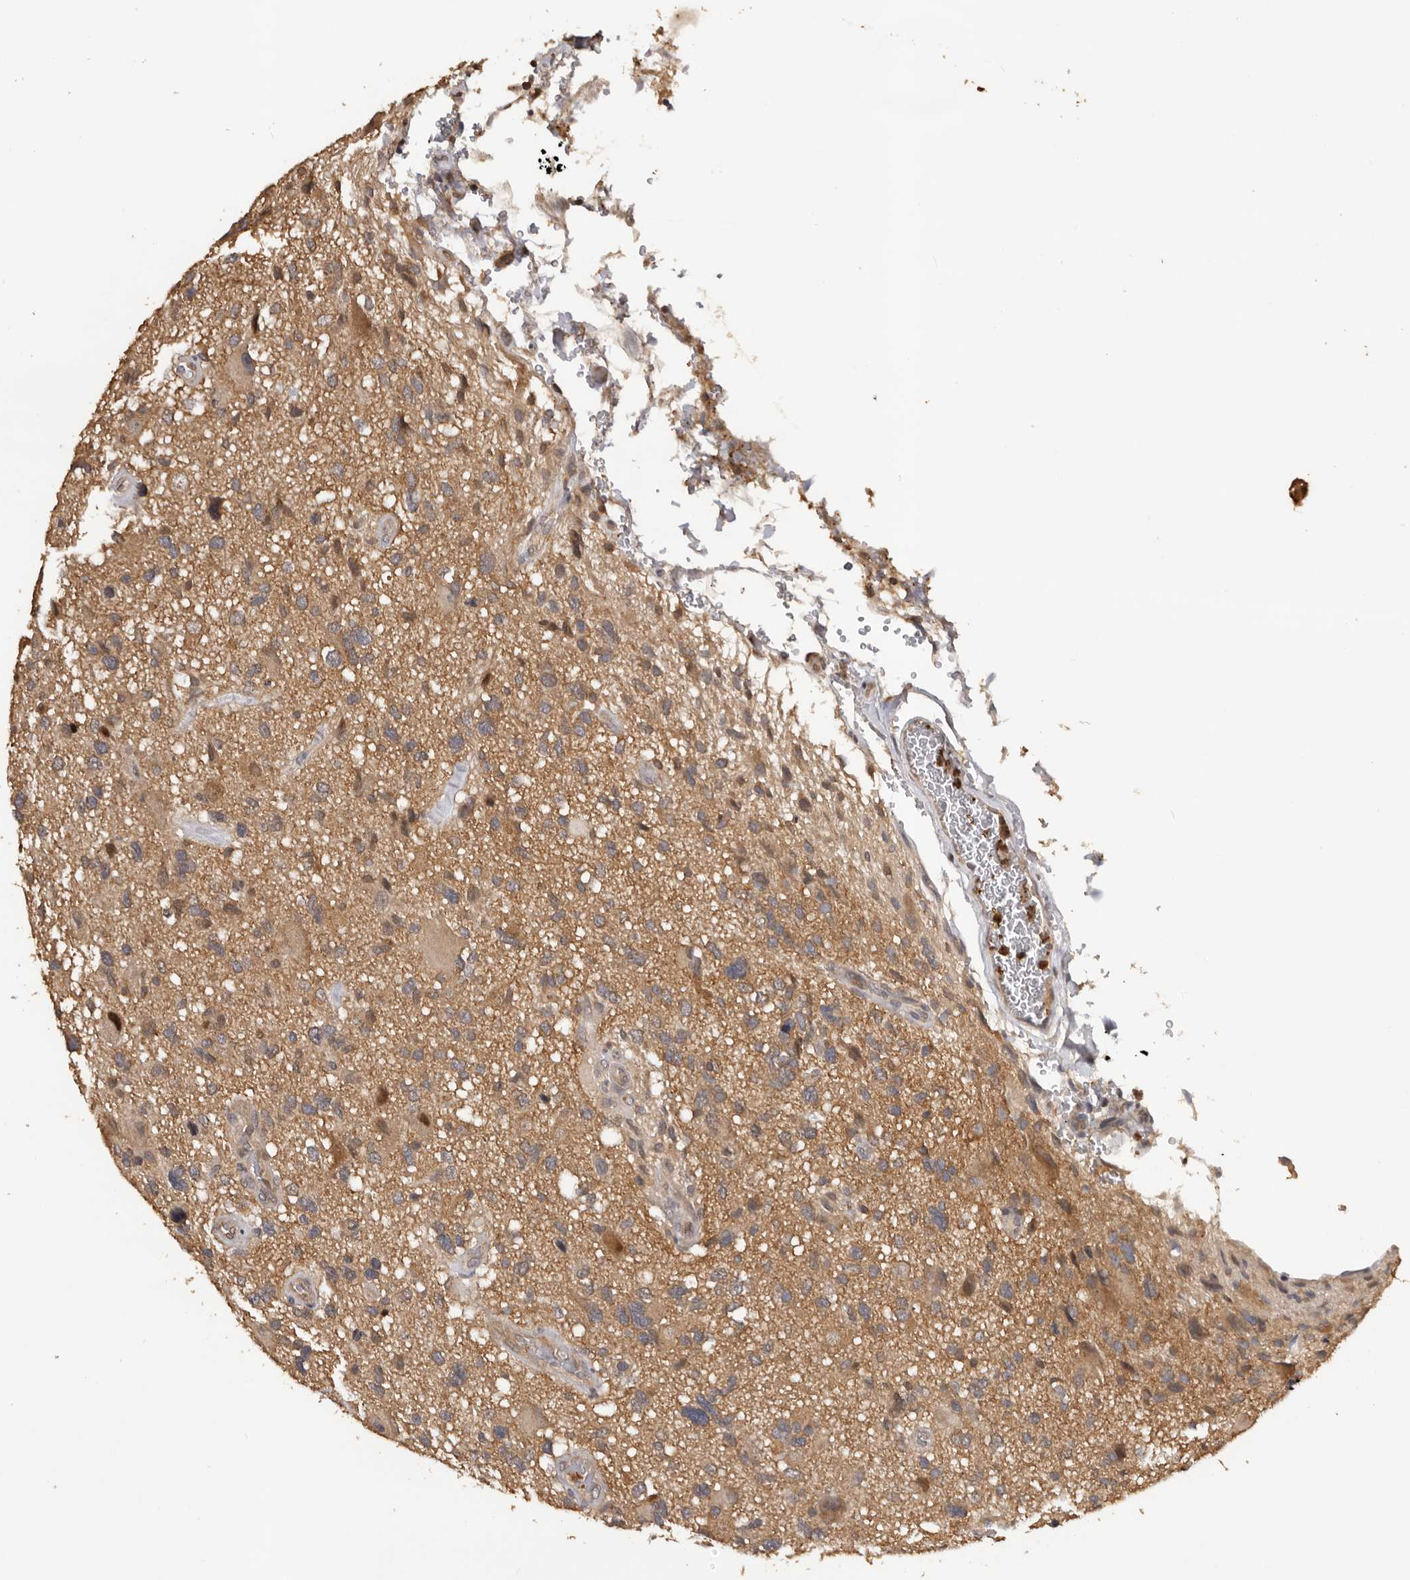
{"staining": {"intensity": "weak", "quantity": ">75%", "location": "cytoplasmic/membranous"}, "tissue": "glioma", "cell_type": "Tumor cells", "image_type": "cancer", "snomed": [{"axis": "morphology", "description": "Glioma, malignant, High grade"}, {"axis": "topography", "description": "Brain"}], "caption": "Protein staining by immunohistochemistry reveals weak cytoplasmic/membranous expression in approximately >75% of tumor cells in malignant glioma (high-grade). Immunohistochemistry stains the protein in brown and the nuclei are stained blue.", "gene": "KIF2B", "patient": {"sex": "male", "age": 33}}